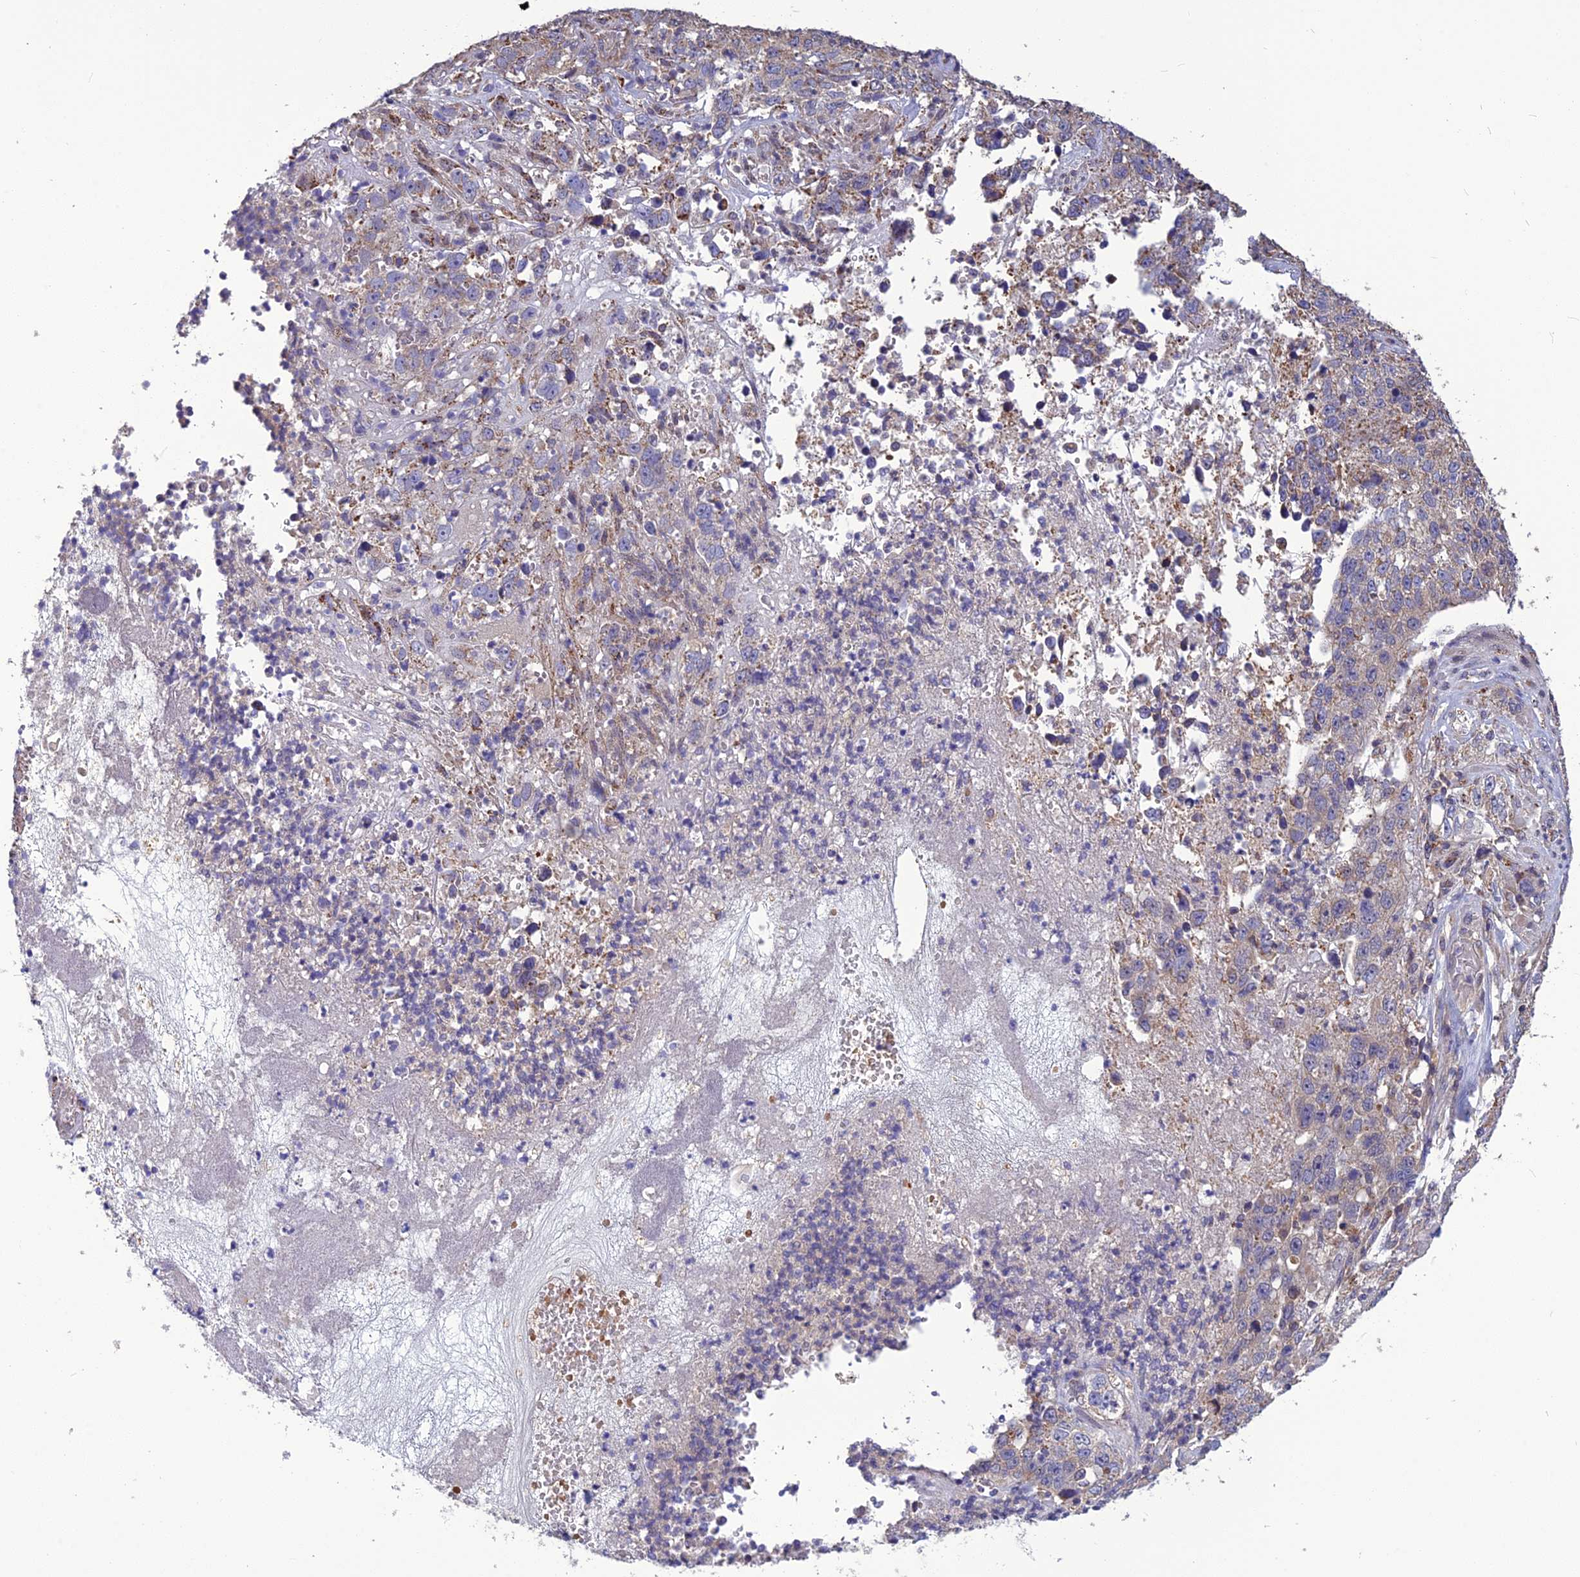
{"staining": {"intensity": "weak", "quantity": "<25%", "location": "cytoplasmic/membranous"}, "tissue": "stomach cancer", "cell_type": "Tumor cells", "image_type": "cancer", "snomed": [{"axis": "morphology", "description": "Adenocarcinoma, NOS"}, {"axis": "topography", "description": "Stomach"}], "caption": "Human stomach adenocarcinoma stained for a protein using IHC demonstrates no staining in tumor cells.", "gene": "PSMF1", "patient": {"sex": "male", "age": 48}}